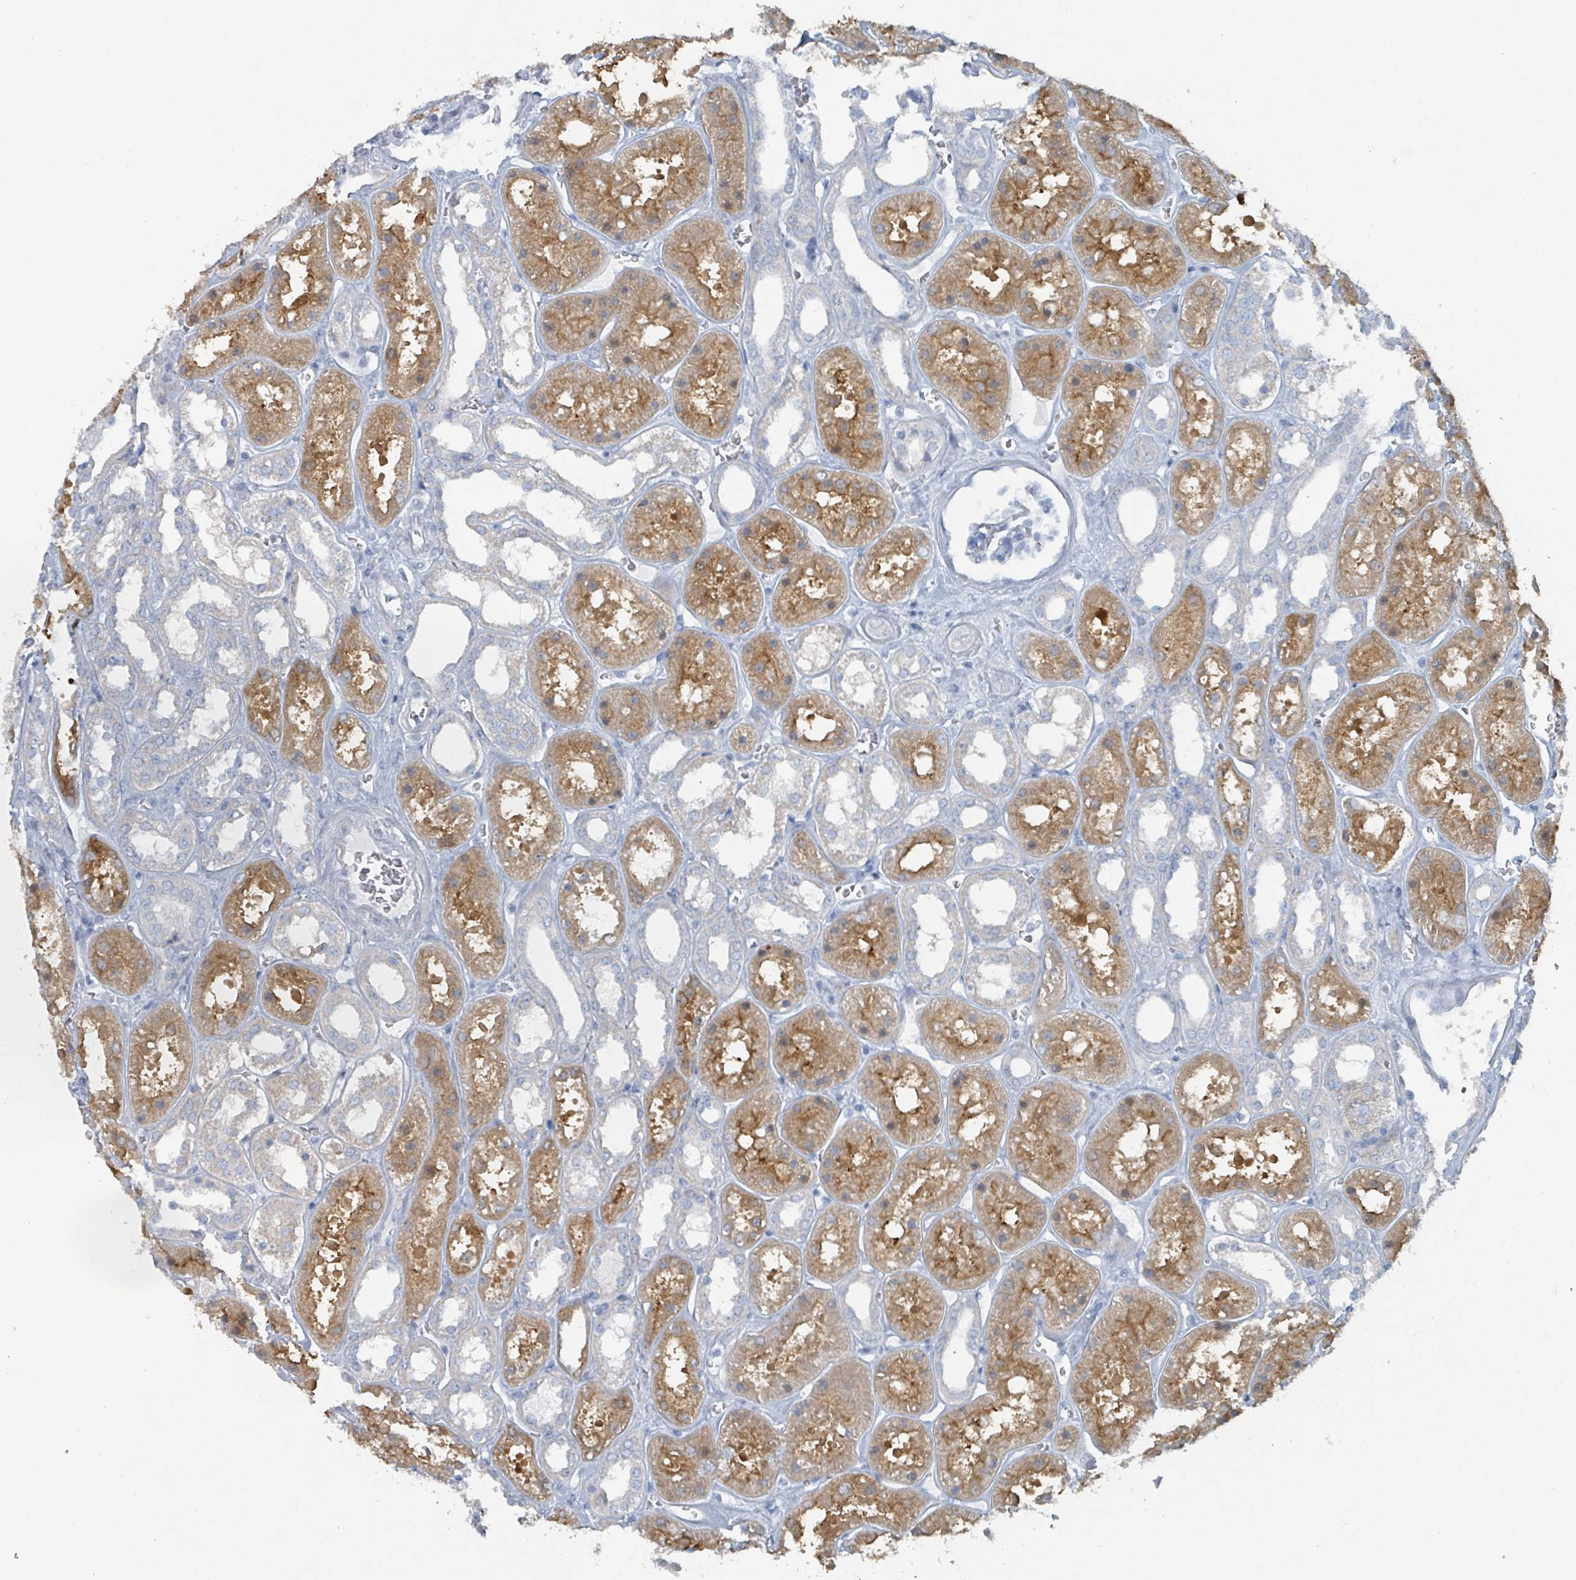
{"staining": {"intensity": "negative", "quantity": "none", "location": "none"}, "tissue": "kidney", "cell_type": "Cells in glomeruli", "image_type": "normal", "snomed": [{"axis": "morphology", "description": "Normal tissue, NOS"}, {"axis": "topography", "description": "Kidney"}], "caption": "Cells in glomeruli are negative for brown protein staining in unremarkable kidney.", "gene": "GAMT", "patient": {"sex": "female", "age": 41}}